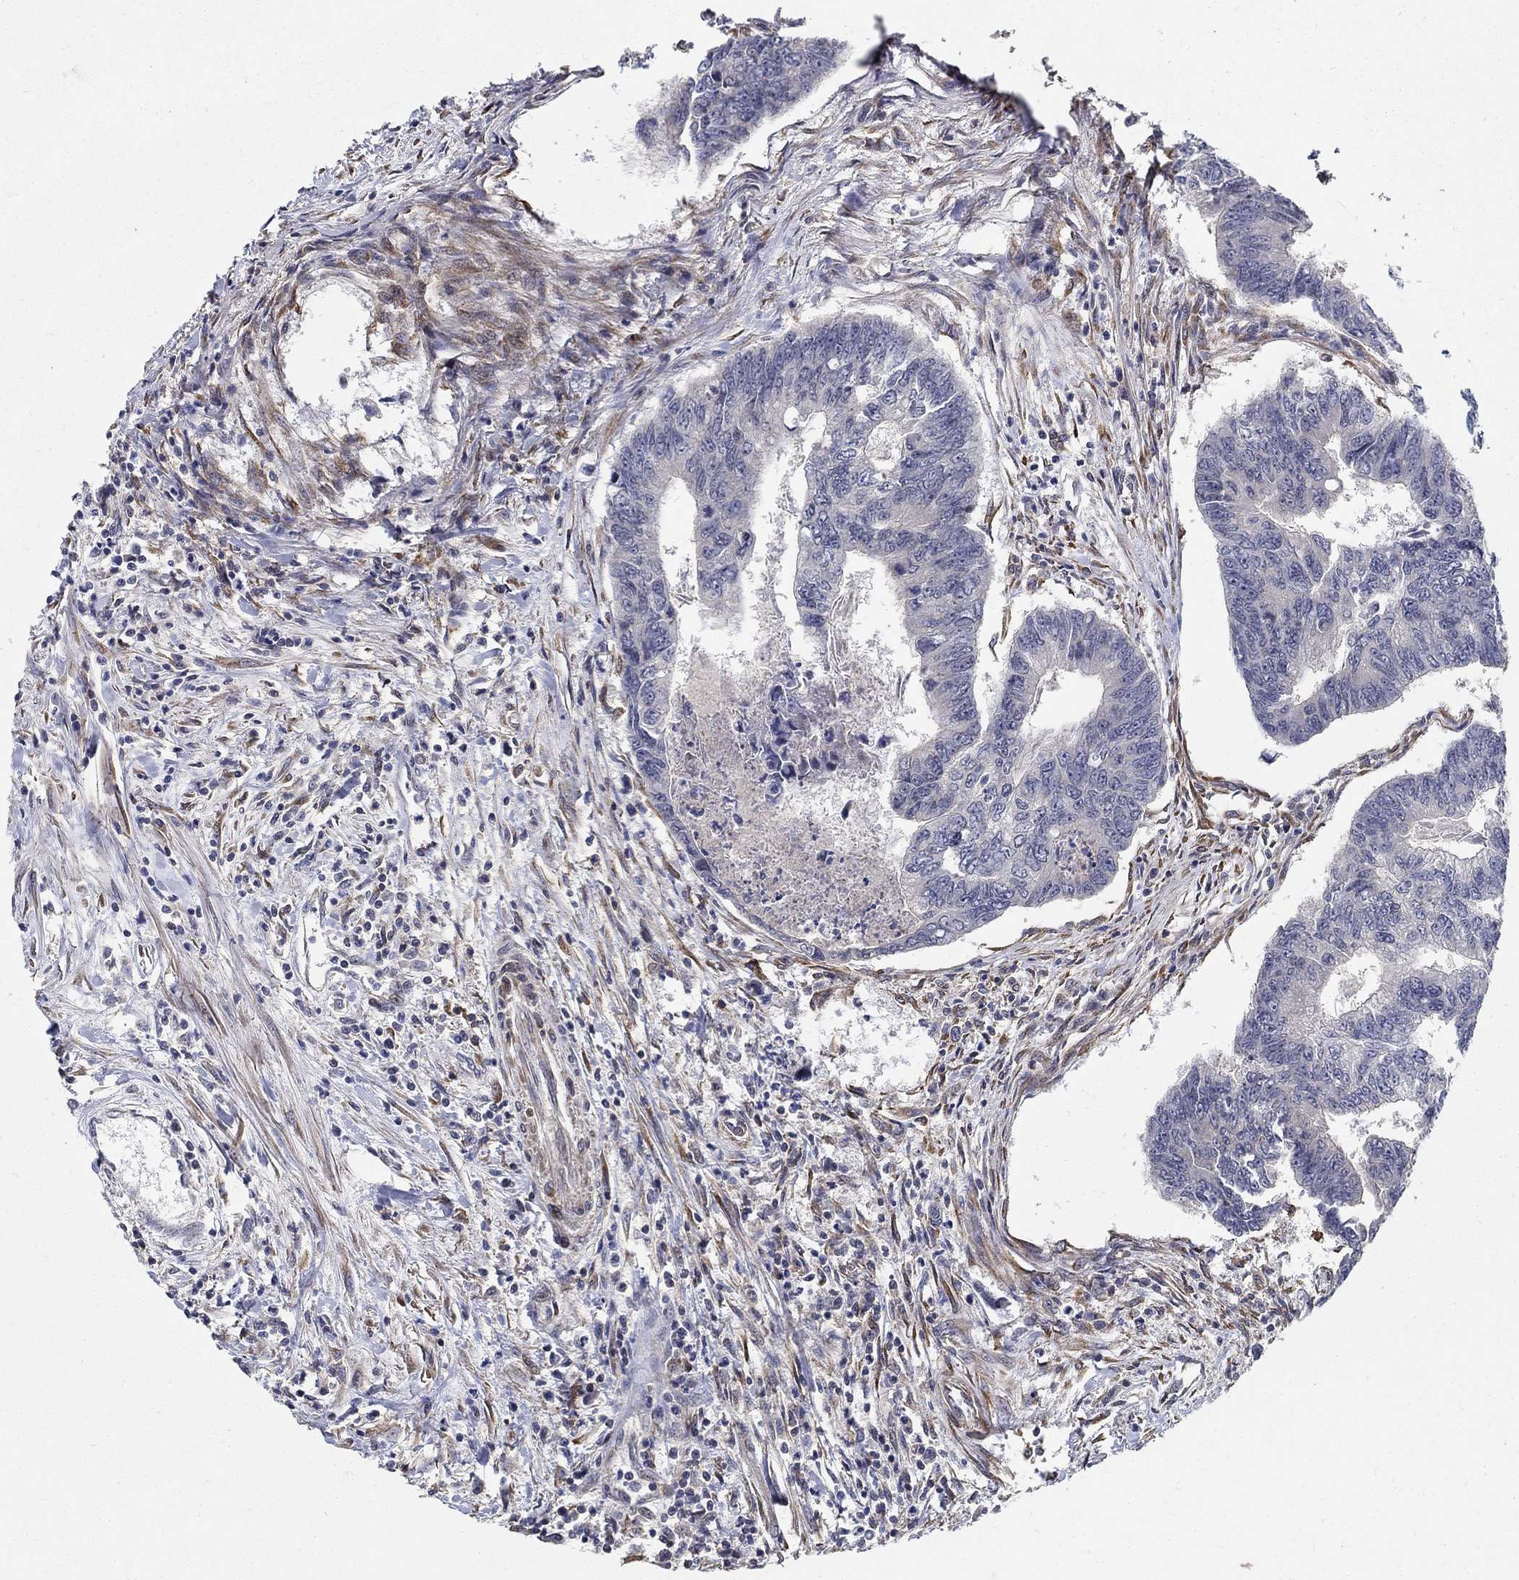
{"staining": {"intensity": "negative", "quantity": "none", "location": "none"}, "tissue": "colorectal cancer", "cell_type": "Tumor cells", "image_type": "cancer", "snomed": [{"axis": "morphology", "description": "Adenocarcinoma, NOS"}, {"axis": "topography", "description": "Colon"}], "caption": "Tumor cells show no significant positivity in colorectal adenocarcinoma.", "gene": "ZNF594", "patient": {"sex": "female", "age": 65}}